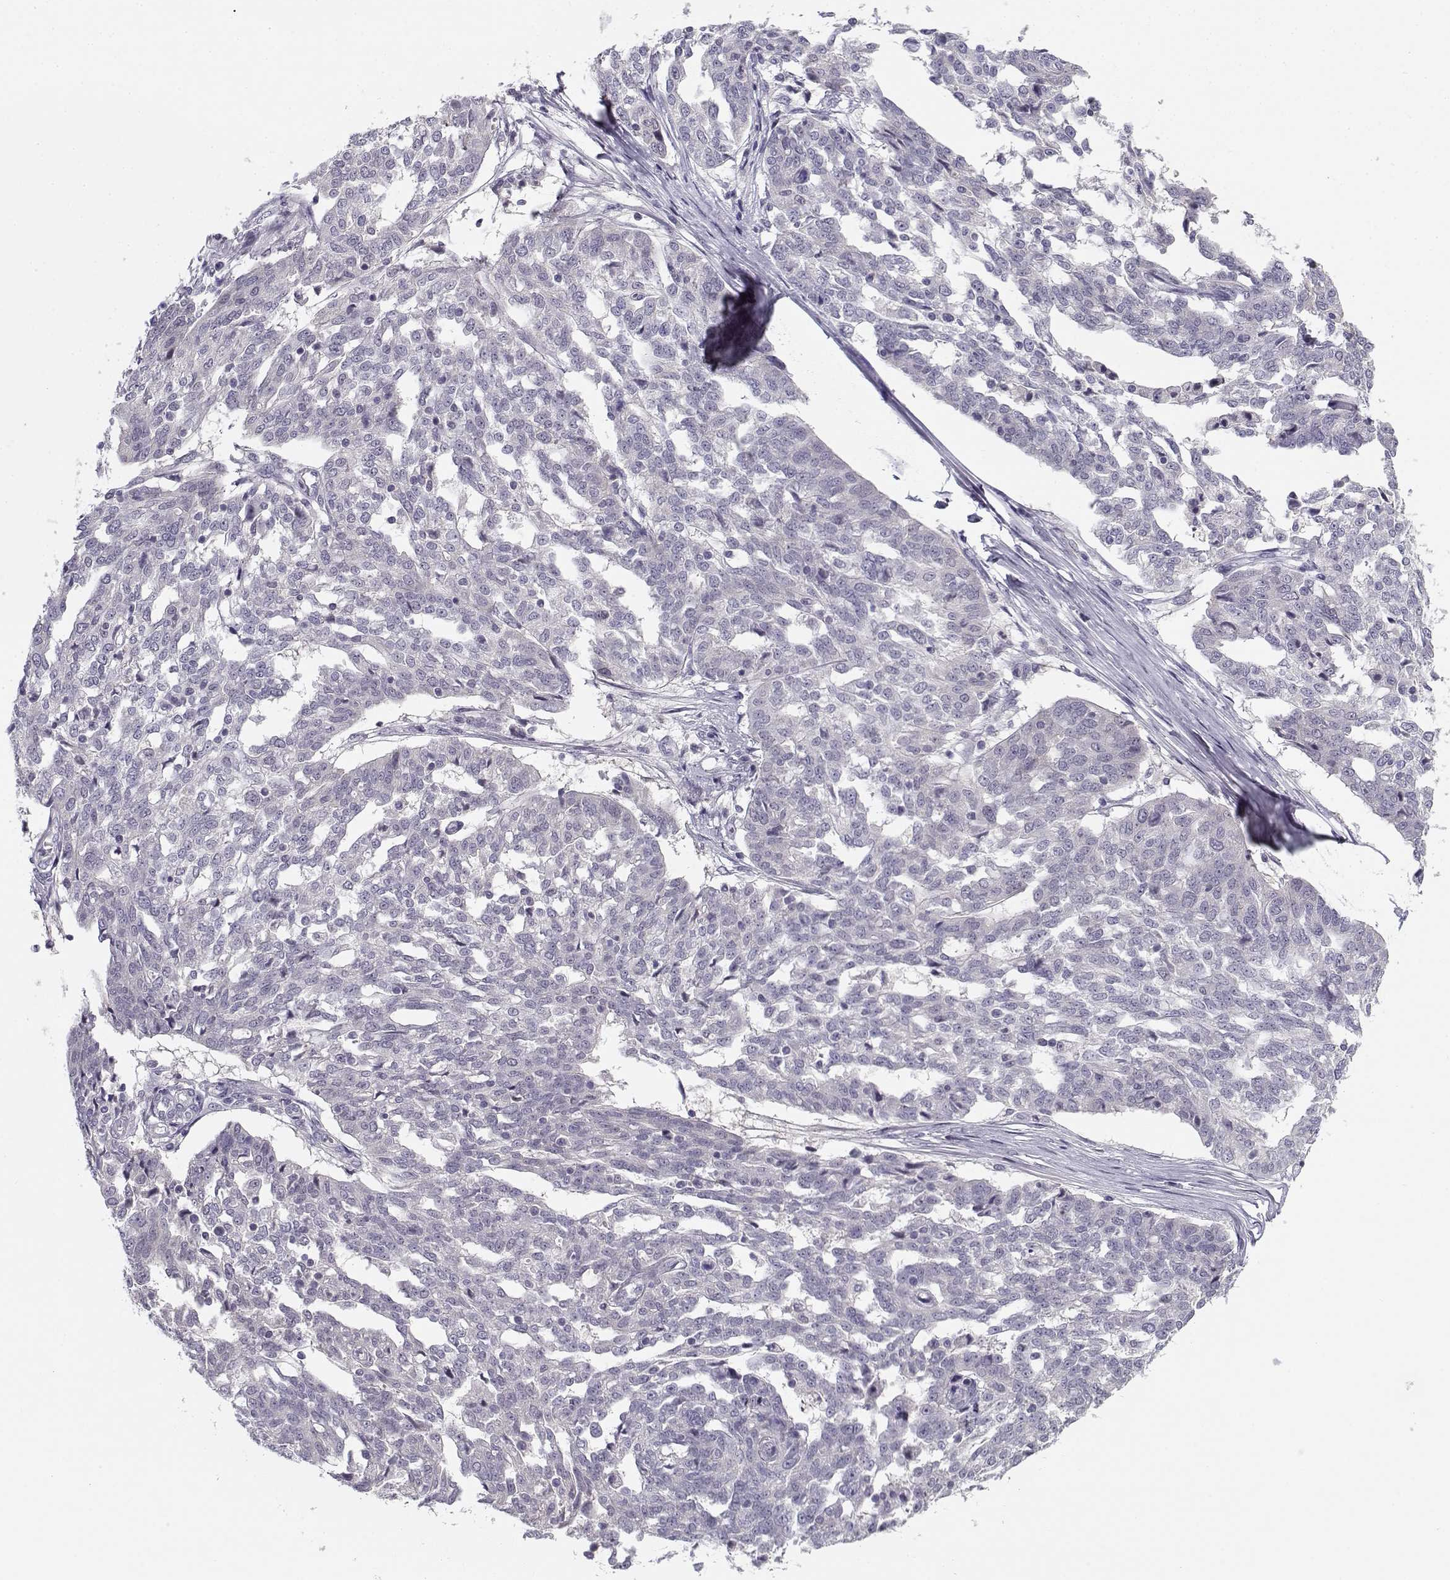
{"staining": {"intensity": "negative", "quantity": "none", "location": "none"}, "tissue": "ovarian cancer", "cell_type": "Tumor cells", "image_type": "cancer", "snomed": [{"axis": "morphology", "description": "Cystadenocarcinoma, serous, NOS"}, {"axis": "topography", "description": "Ovary"}], "caption": "This is a micrograph of immunohistochemistry staining of ovarian cancer, which shows no expression in tumor cells.", "gene": "DDX25", "patient": {"sex": "female", "age": 67}}